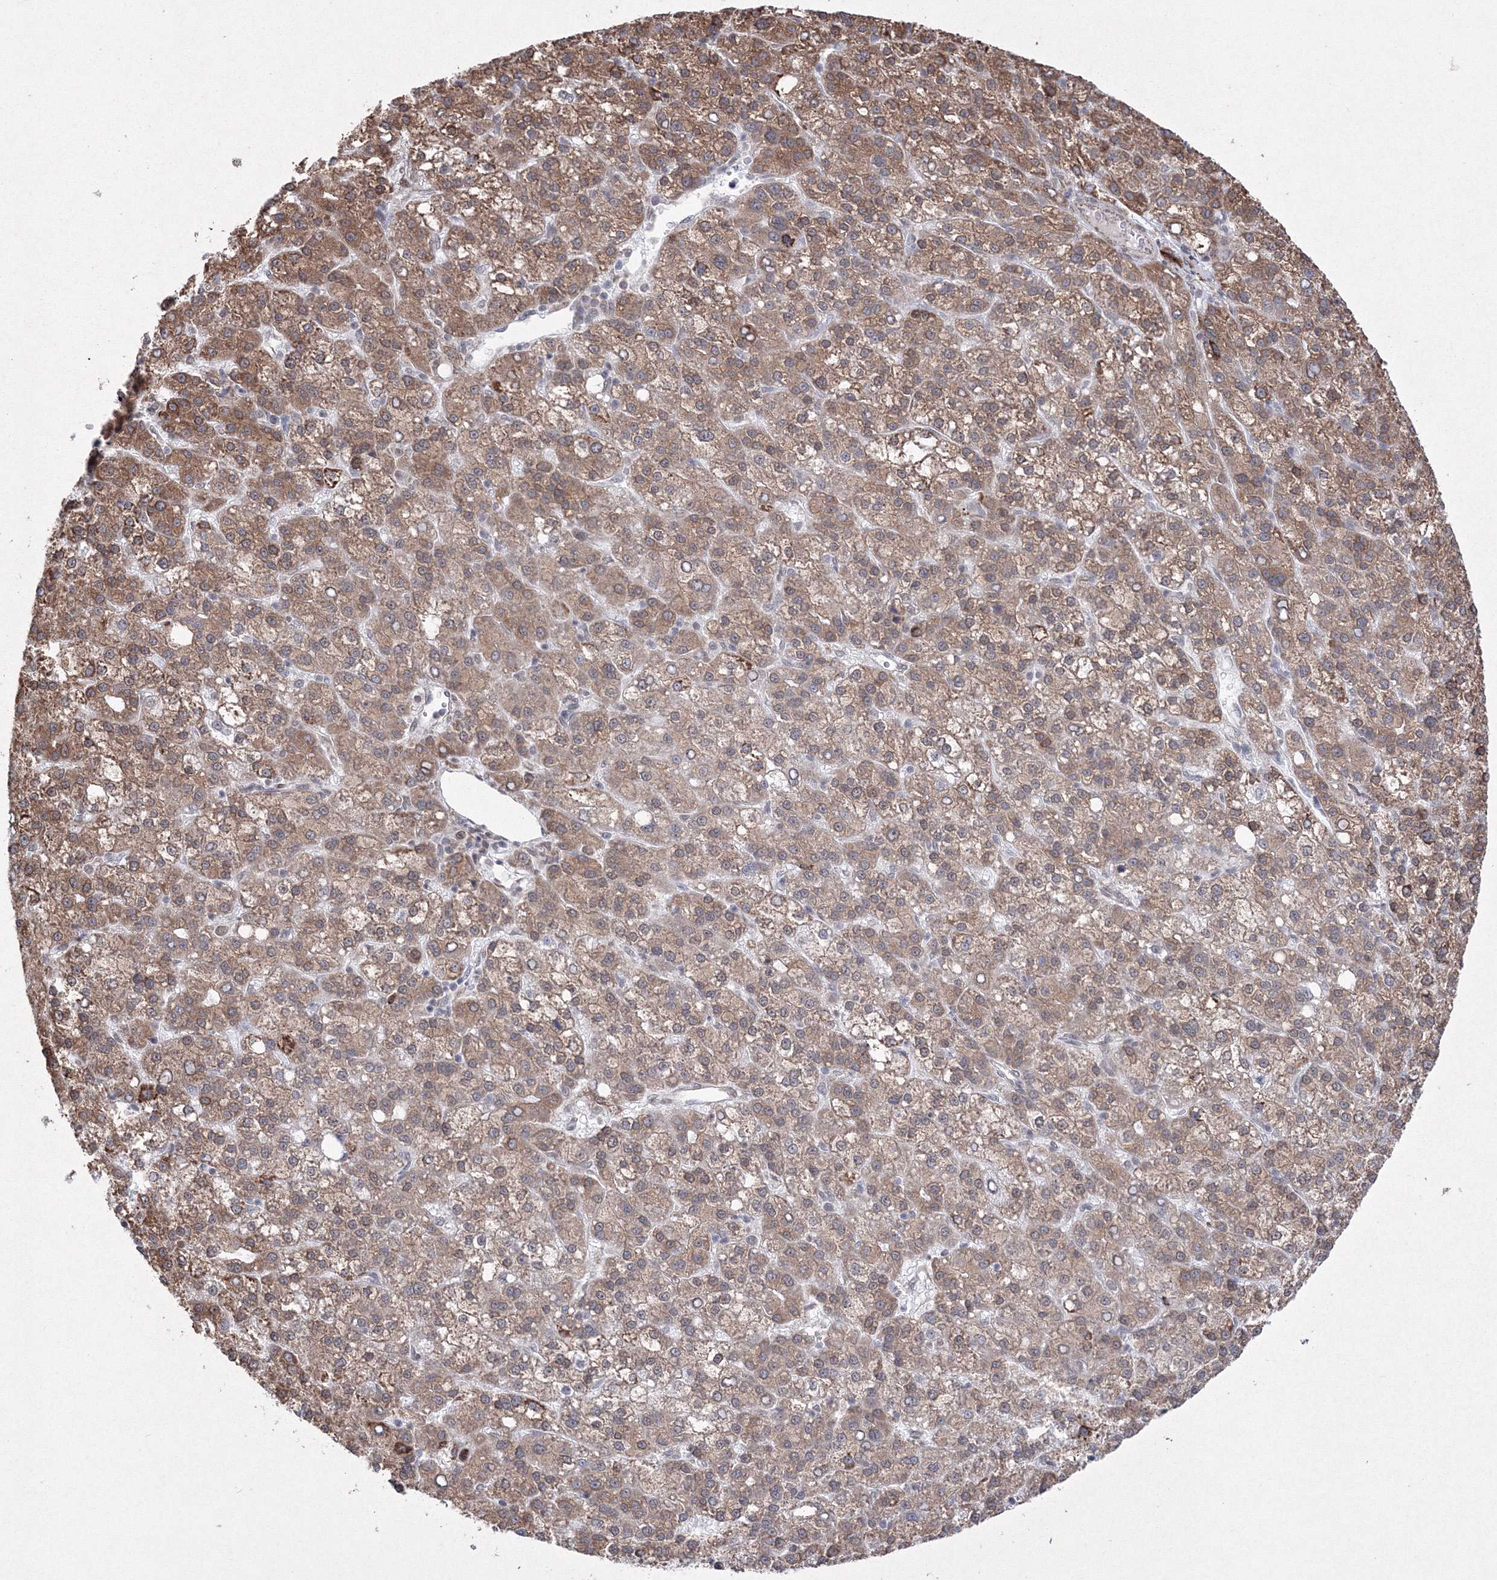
{"staining": {"intensity": "moderate", "quantity": ">75%", "location": "cytoplasmic/membranous"}, "tissue": "liver cancer", "cell_type": "Tumor cells", "image_type": "cancer", "snomed": [{"axis": "morphology", "description": "Carcinoma, Hepatocellular, NOS"}, {"axis": "topography", "description": "Liver"}], "caption": "An IHC histopathology image of neoplastic tissue is shown. Protein staining in brown highlights moderate cytoplasmic/membranous positivity in liver cancer (hepatocellular carcinoma) within tumor cells. The staining is performed using DAB (3,3'-diaminobenzidine) brown chromogen to label protein expression. The nuclei are counter-stained blue using hematoxylin.", "gene": "EFCAB12", "patient": {"sex": "female", "age": 58}}